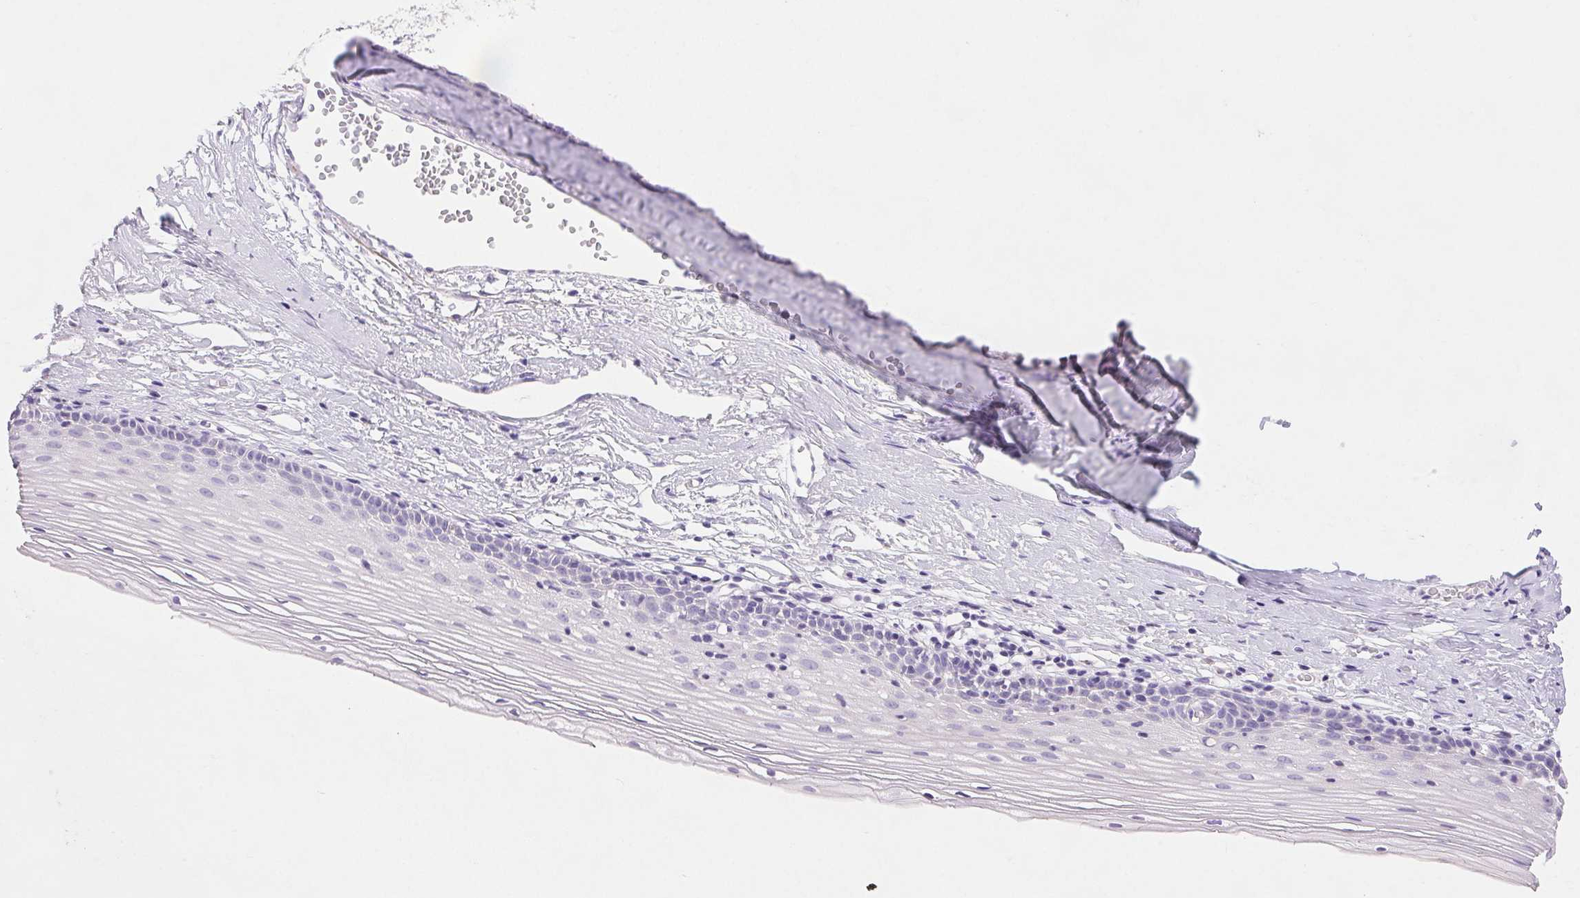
{"staining": {"intensity": "negative", "quantity": "none", "location": "none"}, "tissue": "cervix", "cell_type": "Glandular cells", "image_type": "normal", "snomed": [{"axis": "morphology", "description": "Normal tissue, NOS"}, {"axis": "topography", "description": "Cervix"}], "caption": "There is no significant positivity in glandular cells of cervix. The staining is performed using DAB (3,3'-diaminobenzidine) brown chromogen with nuclei counter-stained in using hematoxylin.", "gene": "ARHGAP11B", "patient": {"sex": "female", "age": 40}}